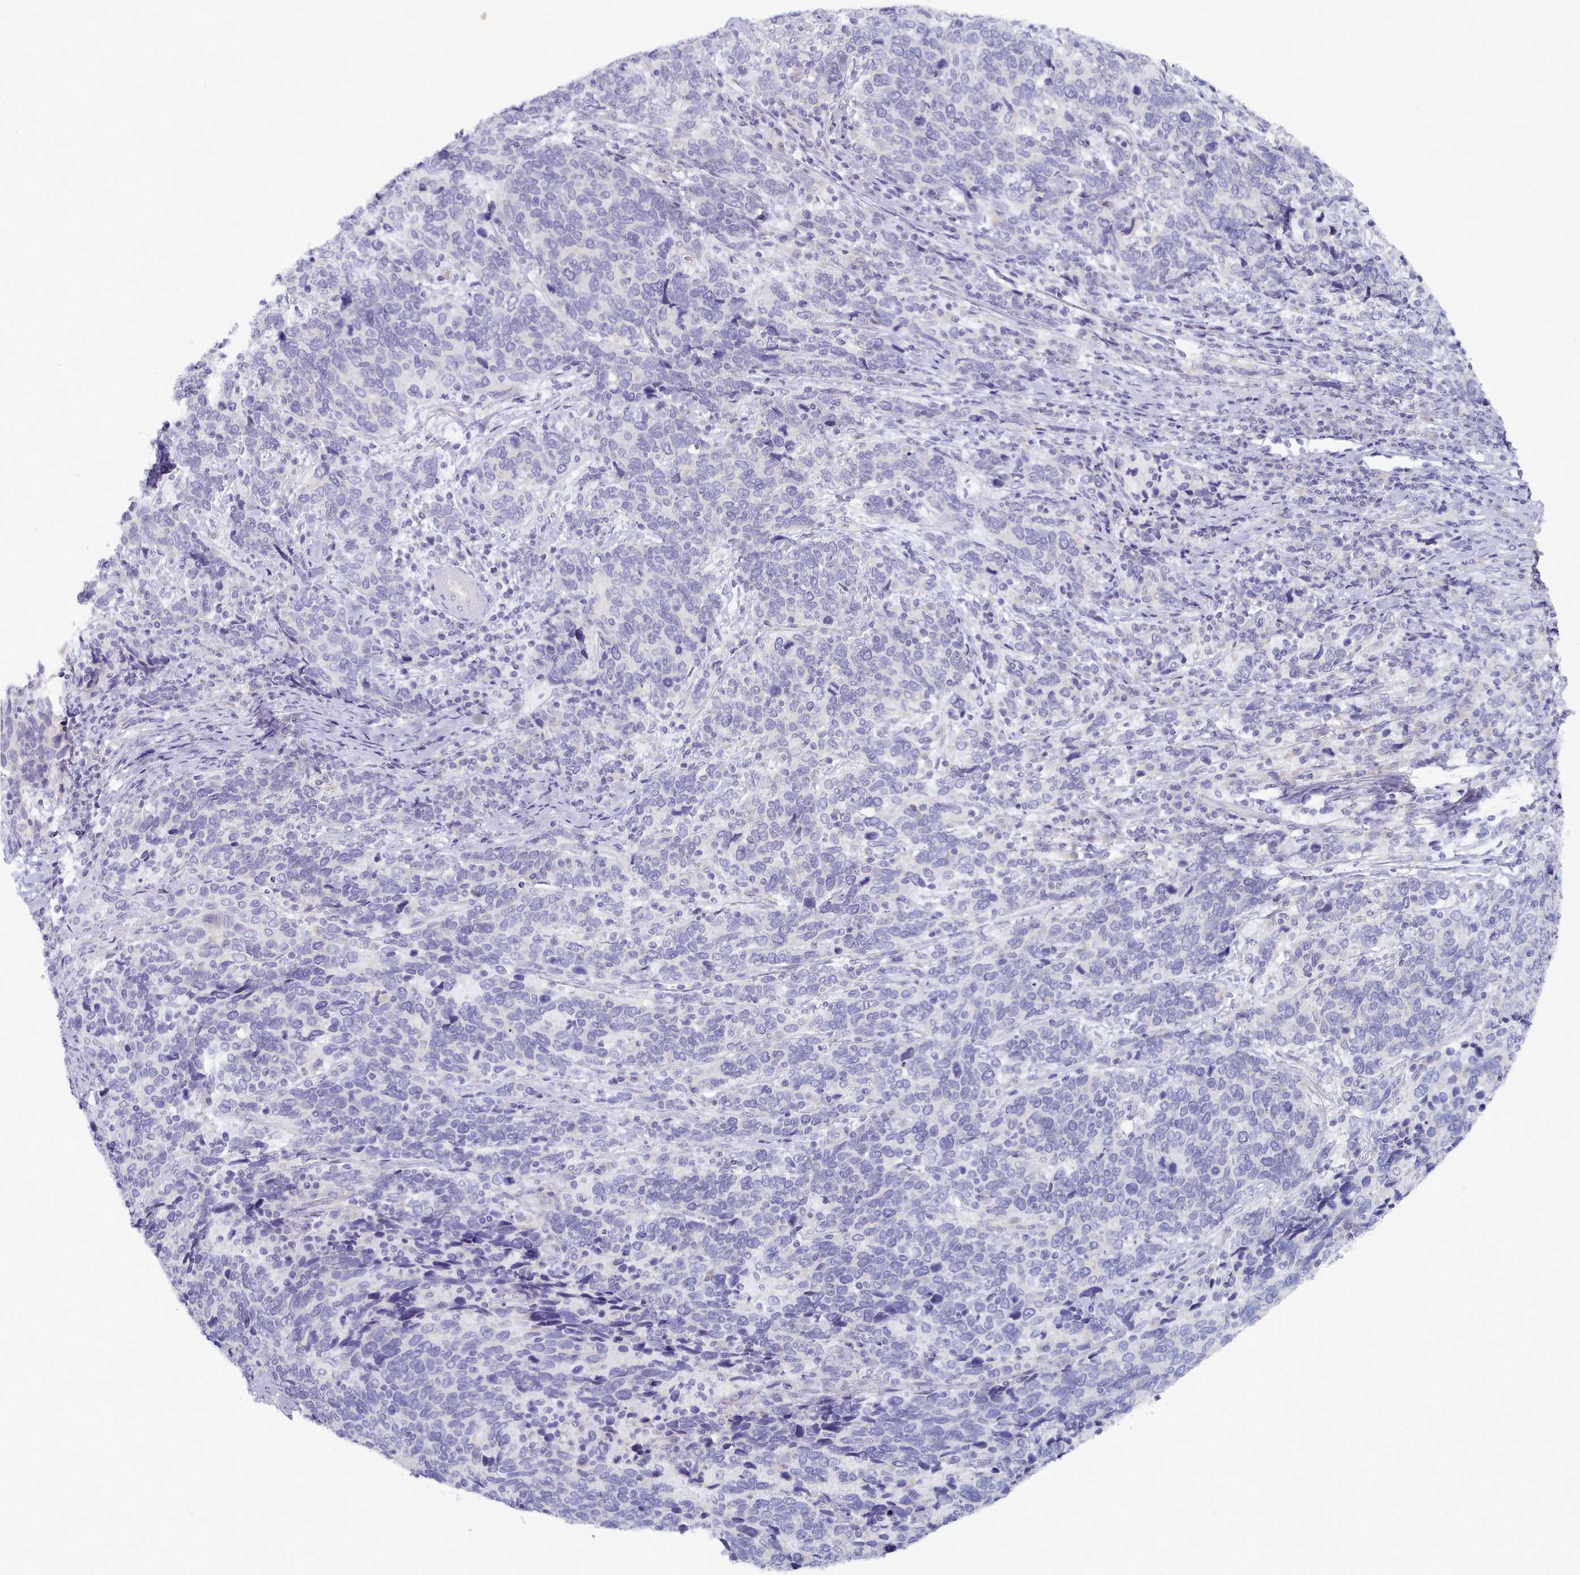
{"staining": {"intensity": "negative", "quantity": "none", "location": "none"}, "tissue": "cervical cancer", "cell_type": "Tumor cells", "image_type": "cancer", "snomed": [{"axis": "morphology", "description": "Squamous cell carcinoma, NOS"}, {"axis": "topography", "description": "Cervix"}], "caption": "An image of cervical squamous cell carcinoma stained for a protein shows no brown staining in tumor cells.", "gene": "TYW1B", "patient": {"sex": "female", "age": 41}}